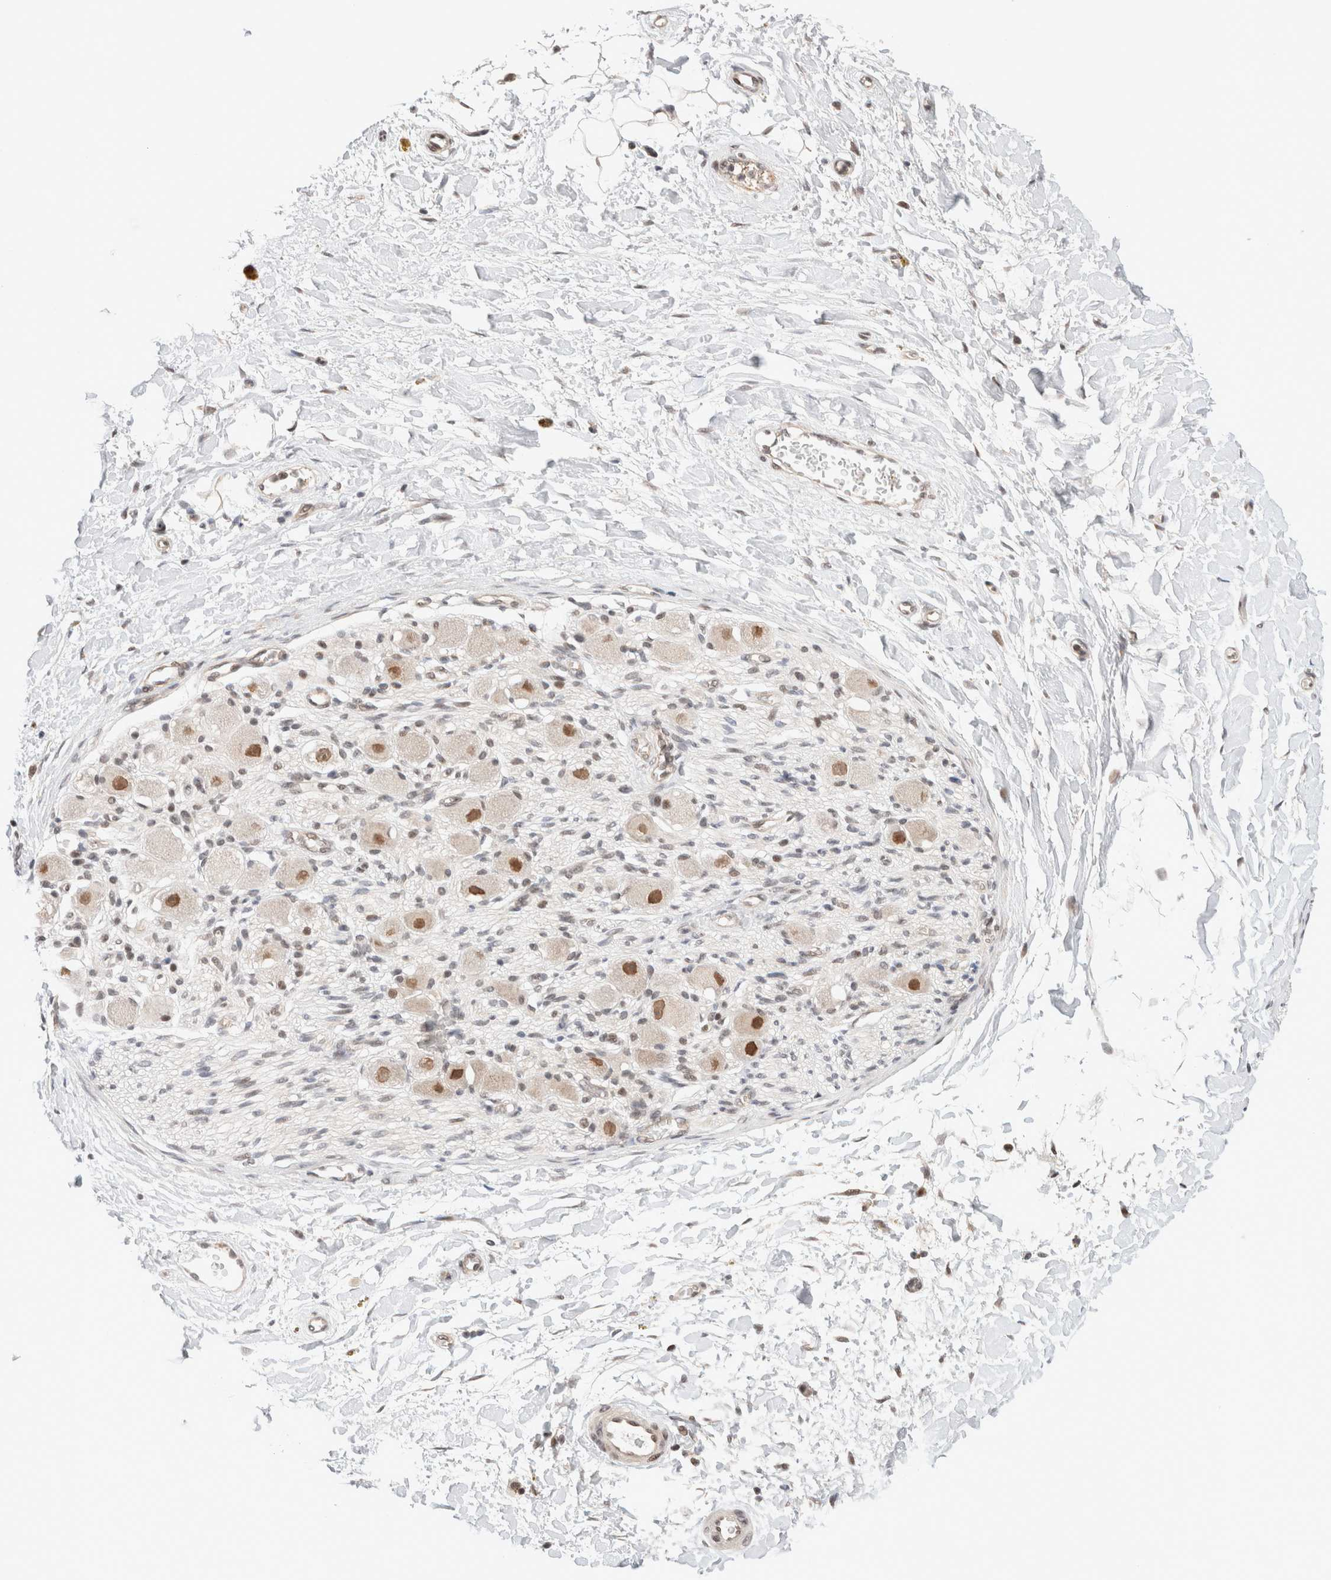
{"staining": {"intensity": "negative", "quantity": "none", "location": "none"}, "tissue": "adipose tissue", "cell_type": "Adipocytes", "image_type": "normal", "snomed": [{"axis": "morphology", "description": "Normal tissue, NOS"}, {"axis": "topography", "description": "Kidney"}, {"axis": "topography", "description": "Peripheral nerve tissue"}], "caption": "High power microscopy micrograph of an immunohistochemistry (IHC) histopathology image of unremarkable adipose tissue, revealing no significant expression in adipocytes.", "gene": "GATAD2A", "patient": {"sex": "male", "age": 7}}